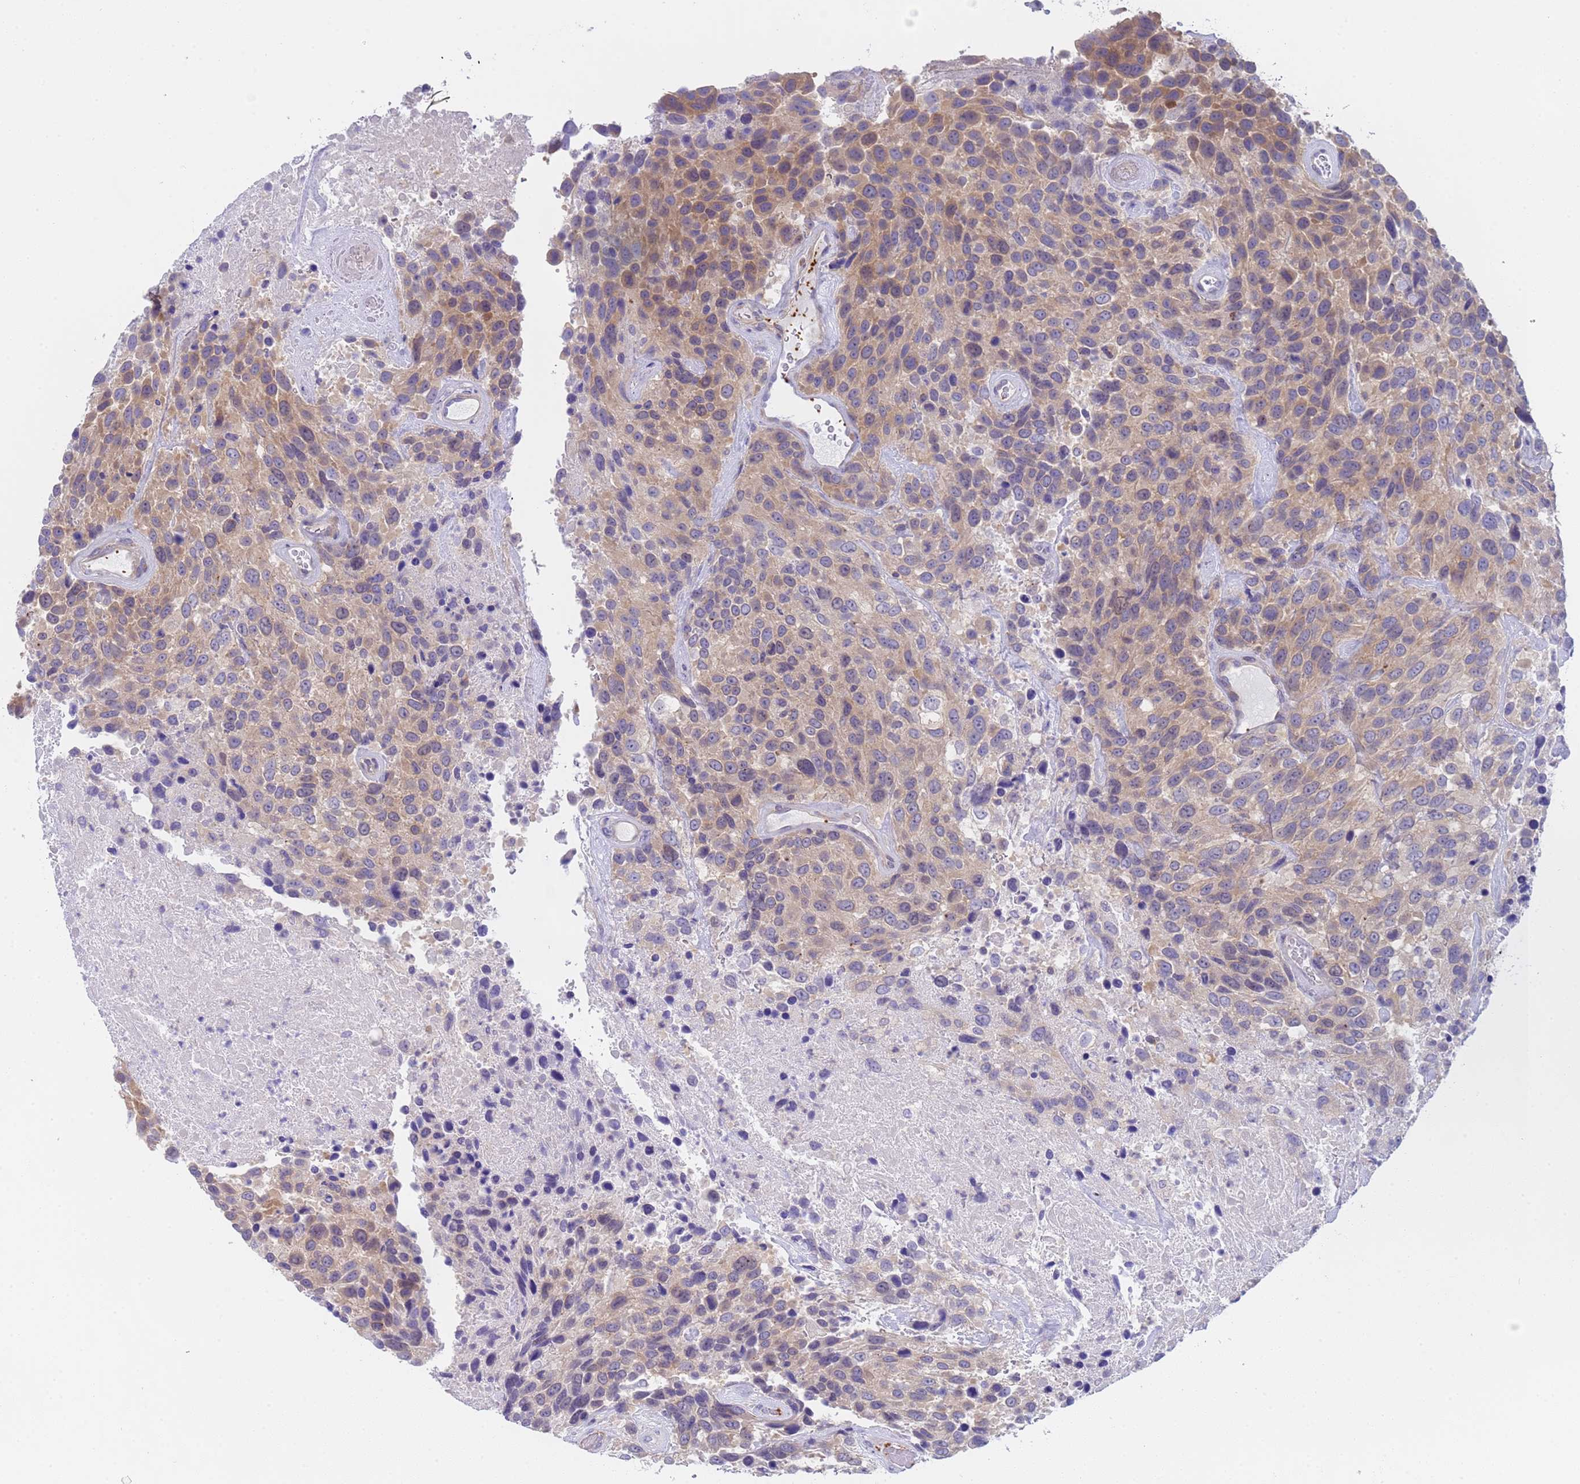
{"staining": {"intensity": "weak", "quantity": "25%-75%", "location": "cytoplasmic/membranous"}, "tissue": "urothelial cancer", "cell_type": "Tumor cells", "image_type": "cancer", "snomed": [{"axis": "morphology", "description": "Urothelial carcinoma, High grade"}, {"axis": "topography", "description": "Urinary bladder"}], "caption": "Urothelial cancer tissue shows weak cytoplasmic/membranous positivity in approximately 25%-75% of tumor cells", "gene": "CAPN7", "patient": {"sex": "female", "age": 70}}